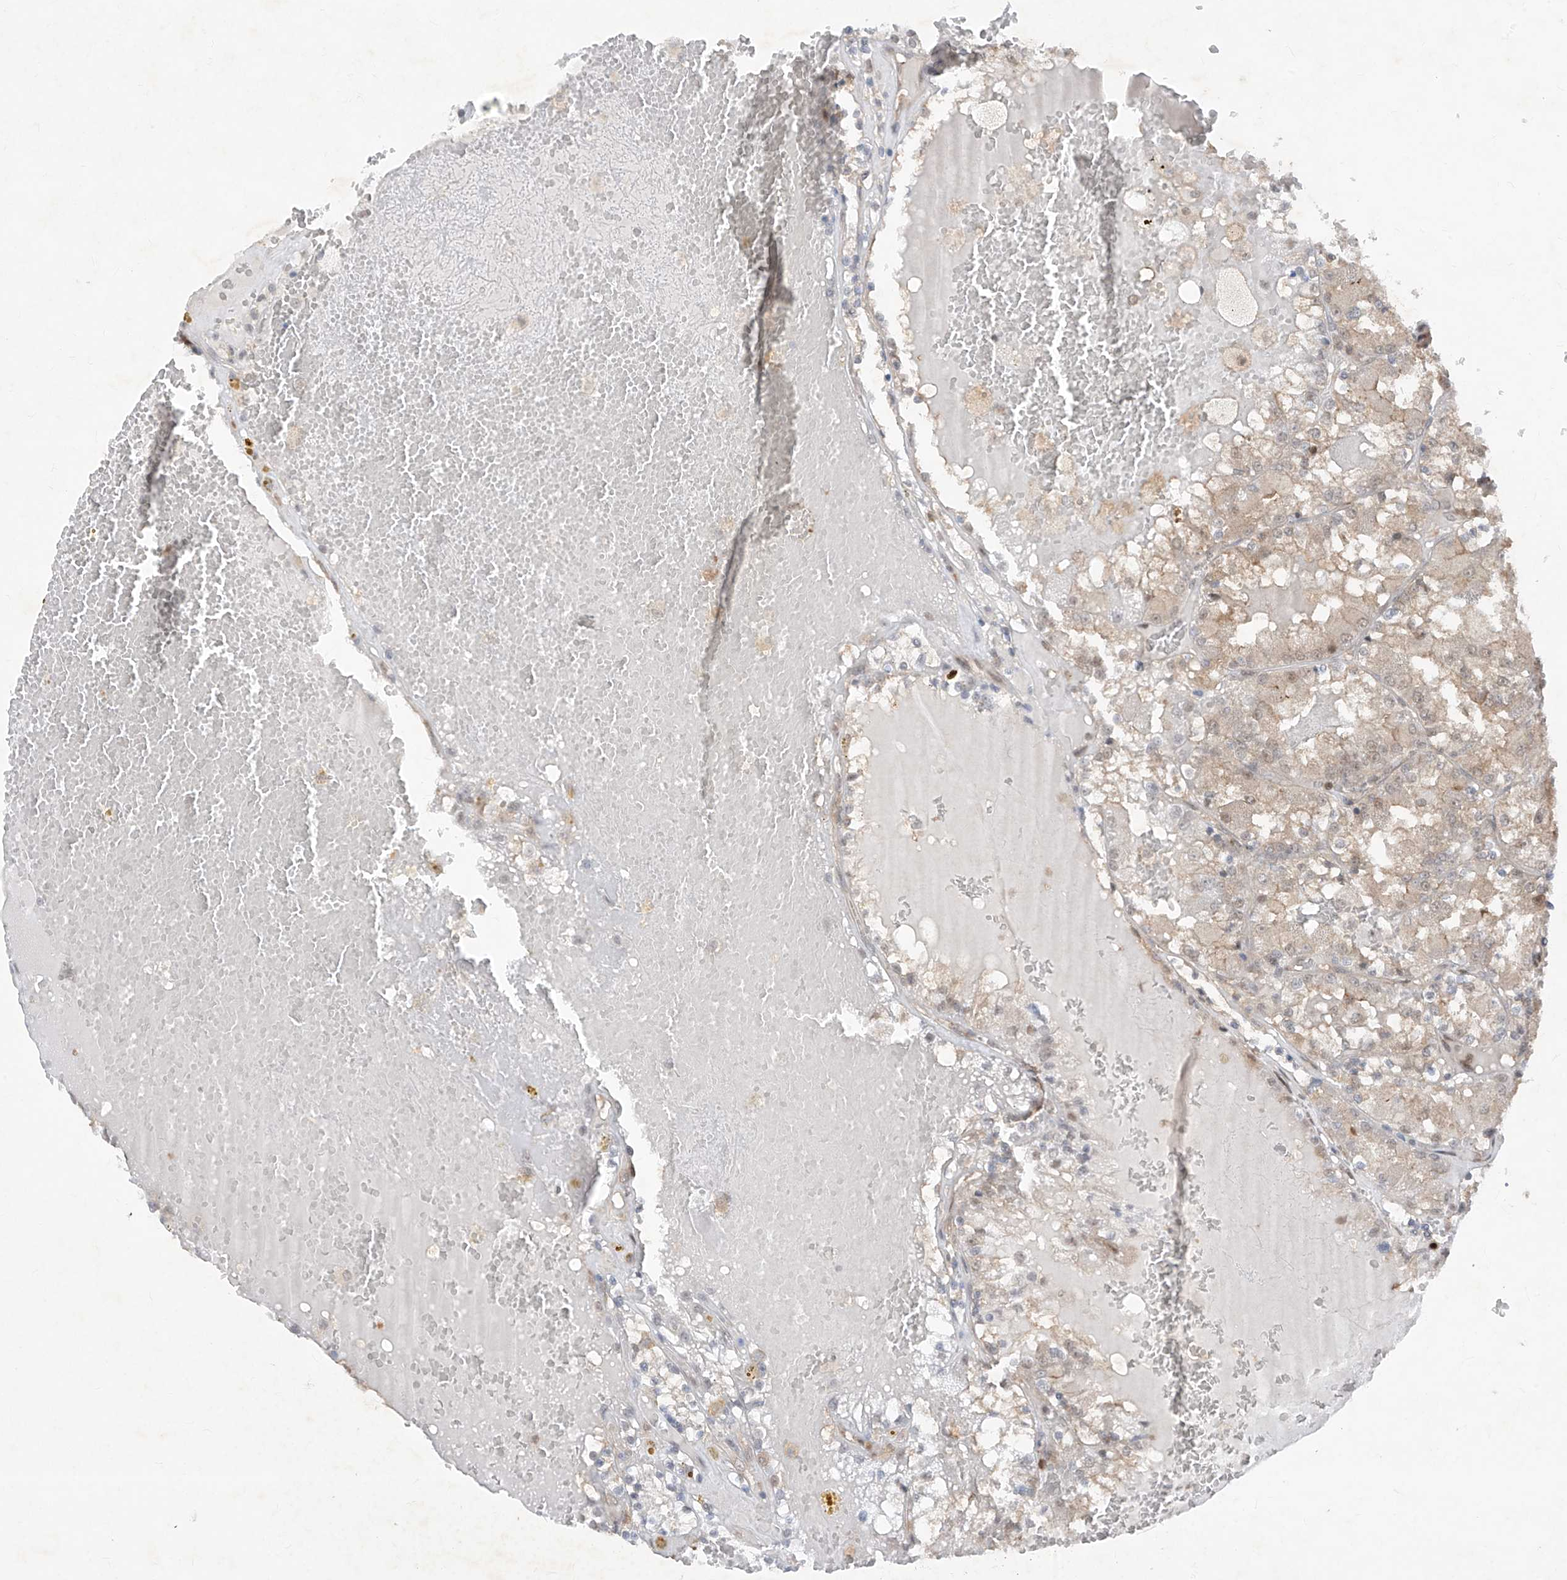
{"staining": {"intensity": "weak", "quantity": "25%-75%", "location": "cytoplasmic/membranous"}, "tissue": "renal cancer", "cell_type": "Tumor cells", "image_type": "cancer", "snomed": [{"axis": "morphology", "description": "Adenocarcinoma, NOS"}, {"axis": "topography", "description": "Kidney"}], "caption": "Adenocarcinoma (renal) stained with a protein marker demonstrates weak staining in tumor cells.", "gene": "ZNF358", "patient": {"sex": "female", "age": 56}}